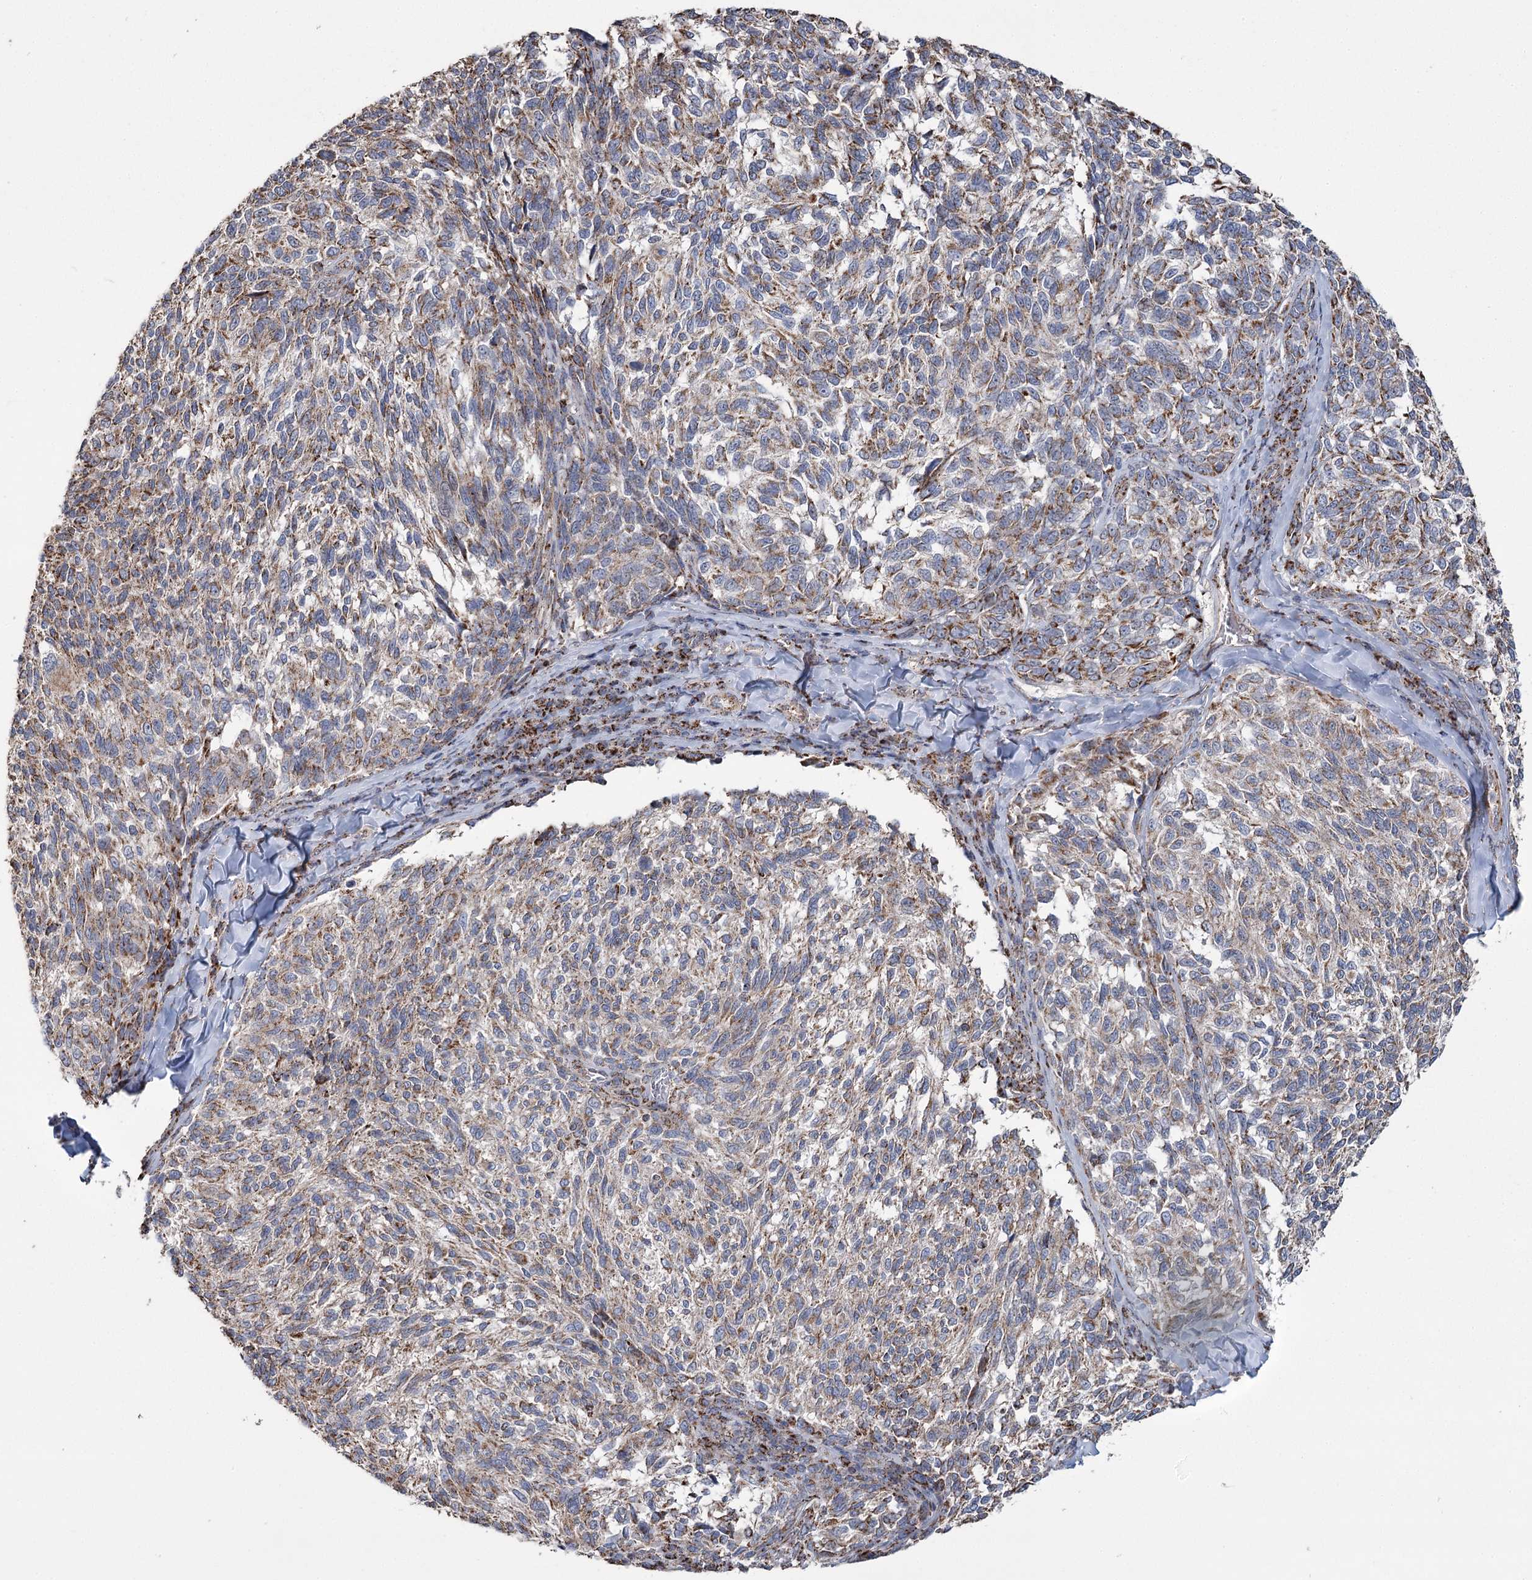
{"staining": {"intensity": "moderate", "quantity": ">75%", "location": "cytoplasmic/membranous"}, "tissue": "melanoma", "cell_type": "Tumor cells", "image_type": "cancer", "snomed": [{"axis": "morphology", "description": "Malignant melanoma, NOS"}, {"axis": "topography", "description": "Skin"}], "caption": "High-power microscopy captured an immunohistochemistry (IHC) image of malignant melanoma, revealing moderate cytoplasmic/membranous expression in approximately >75% of tumor cells.", "gene": "RANBP3L", "patient": {"sex": "female", "age": 73}}